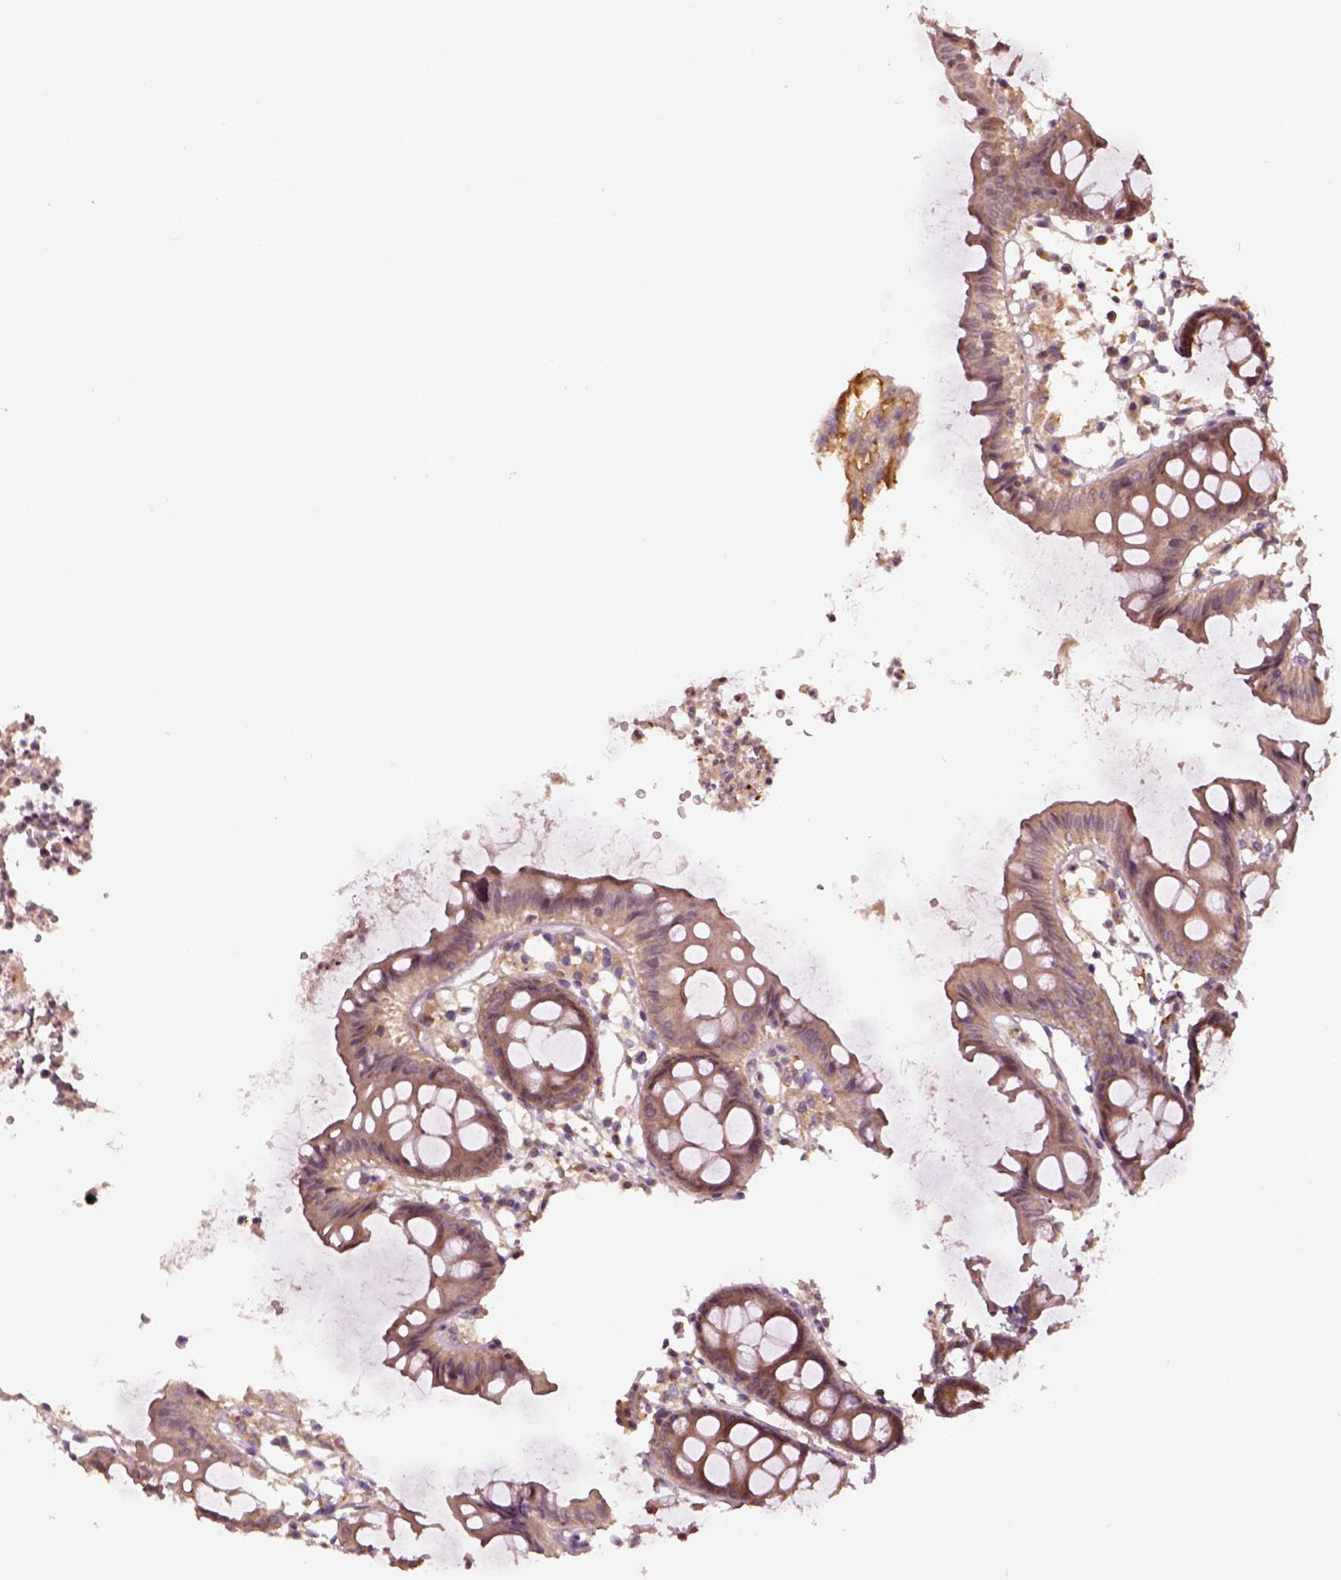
{"staining": {"intensity": "negative", "quantity": "none", "location": "none"}, "tissue": "colon", "cell_type": "Endothelial cells", "image_type": "normal", "snomed": [{"axis": "morphology", "description": "Normal tissue, NOS"}, {"axis": "topography", "description": "Colon"}], "caption": "Endothelial cells show no significant protein staining in unremarkable colon.", "gene": "MTHFS", "patient": {"sex": "female", "age": 84}}